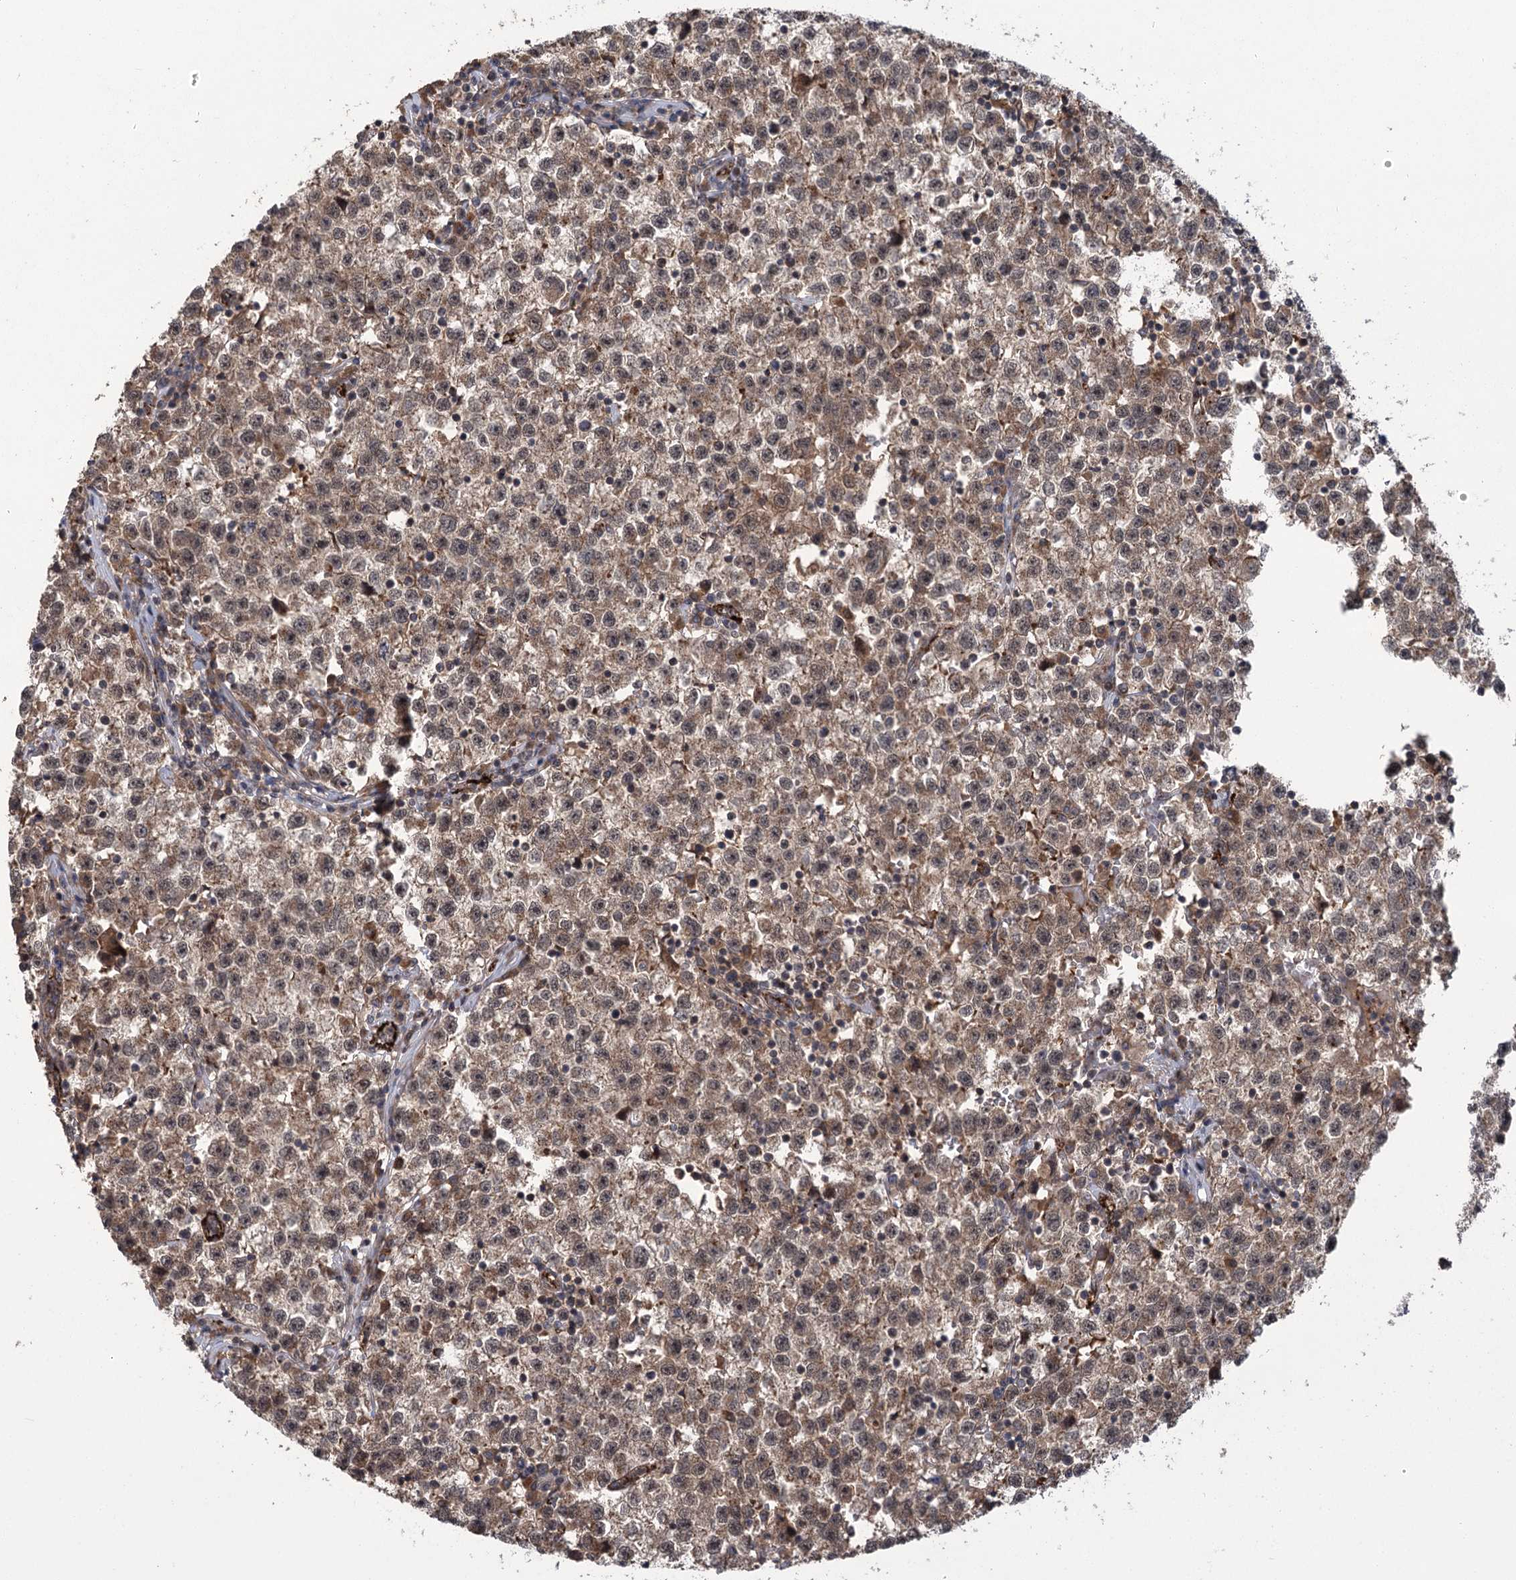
{"staining": {"intensity": "moderate", "quantity": ">75%", "location": "cytoplasmic/membranous,nuclear"}, "tissue": "testis cancer", "cell_type": "Tumor cells", "image_type": "cancer", "snomed": [{"axis": "morphology", "description": "Seminoma, NOS"}, {"axis": "topography", "description": "Testis"}], "caption": "Immunohistochemistry micrograph of neoplastic tissue: testis cancer stained using IHC shows medium levels of moderate protein expression localized specifically in the cytoplasmic/membranous and nuclear of tumor cells, appearing as a cytoplasmic/membranous and nuclear brown color.", "gene": "CARD19", "patient": {"sex": "male", "age": 22}}